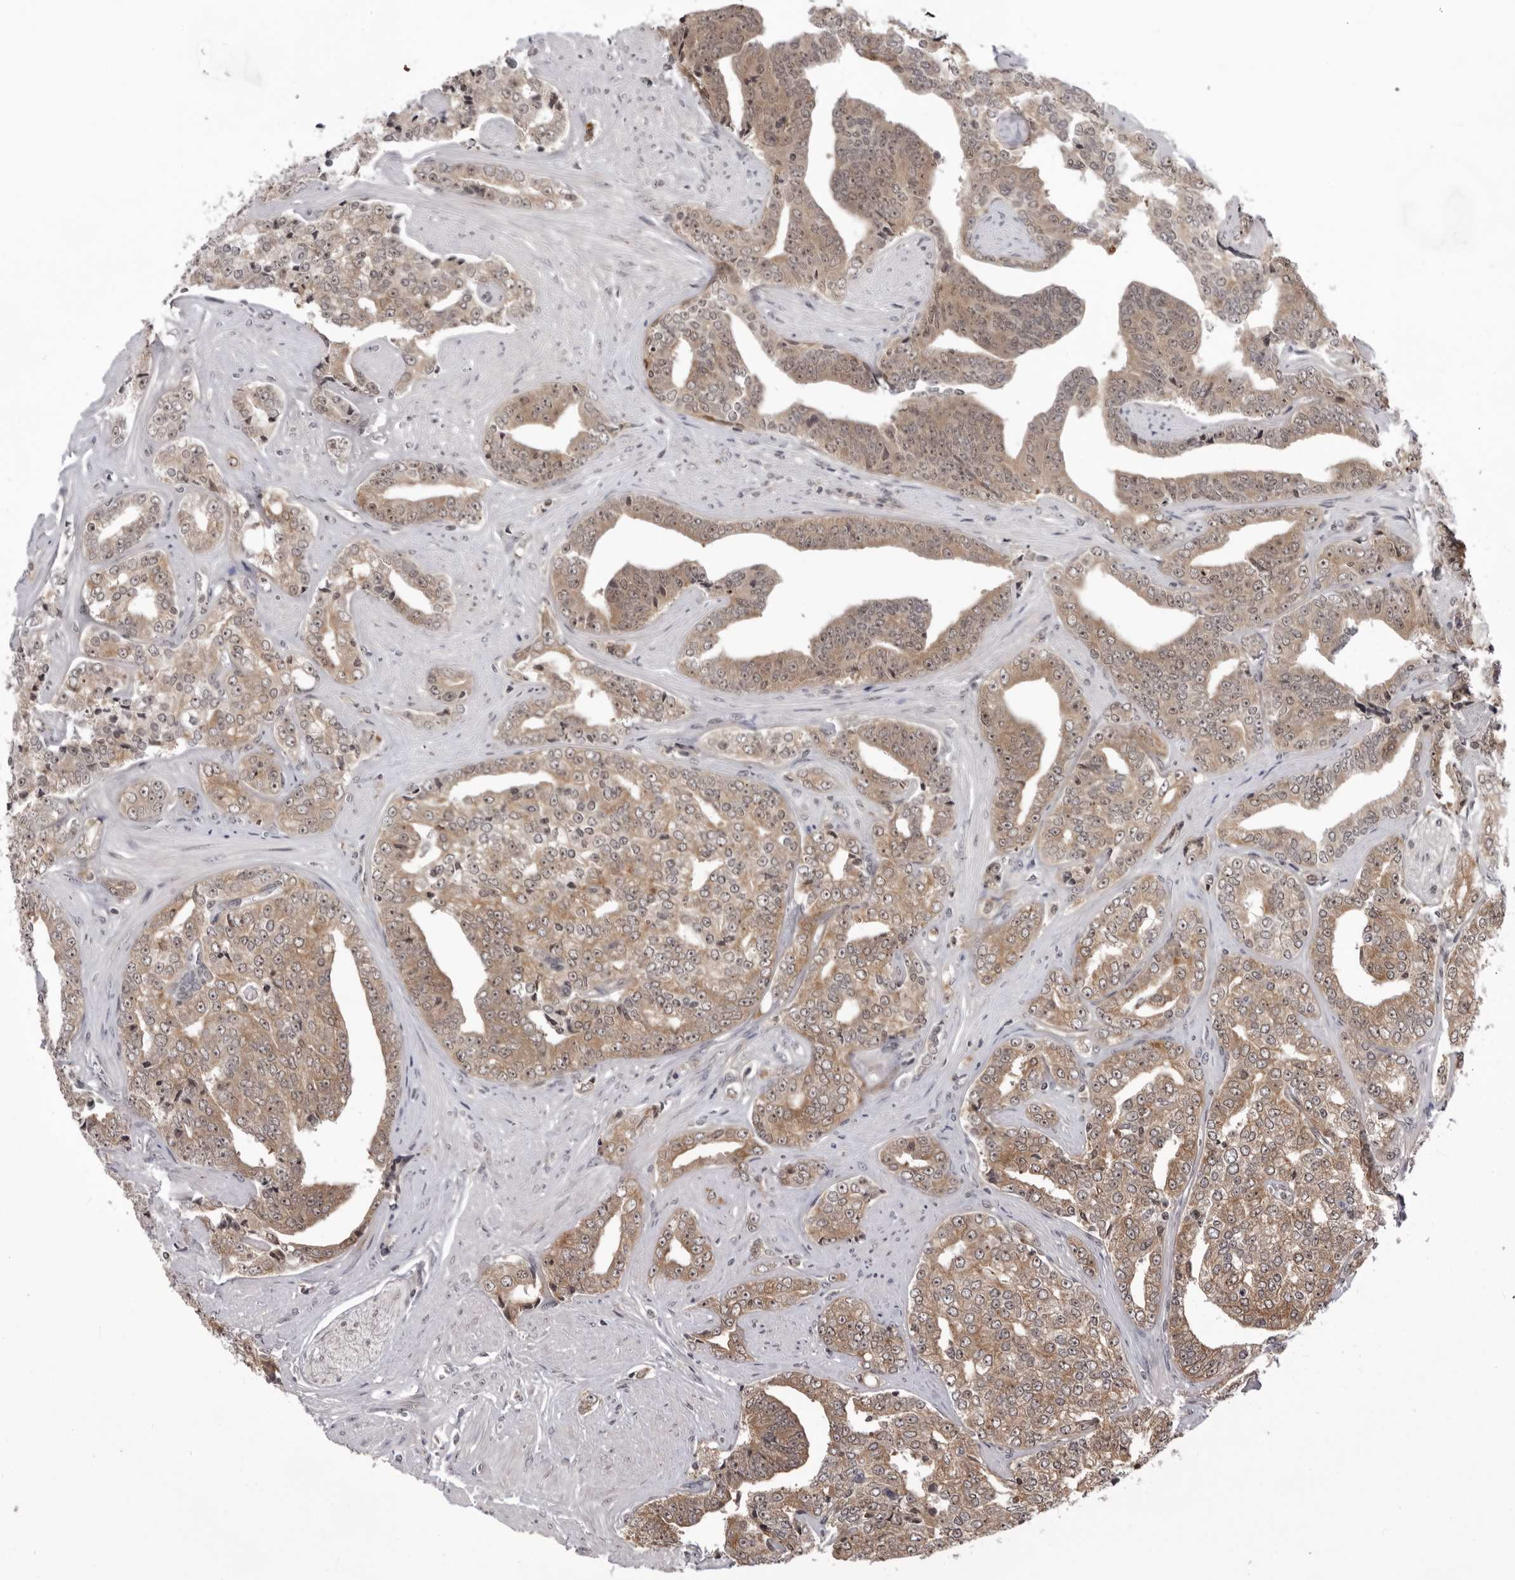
{"staining": {"intensity": "moderate", "quantity": ">75%", "location": "cytoplasmic/membranous,nuclear"}, "tissue": "prostate cancer", "cell_type": "Tumor cells", "image_type": "cancer", "snomed": [{"axis": "morphology", "description": "Adenocarcinoma, High grade"}, {"axis": "topography", "description": "Prostate"}], "caption": "A medium amount of moderate cytoplasmic/membranous and nuclear positivity is appreciated in approximately >75% of tumor cells in high-grade adenocarcinoma (prostate) tissue.", "gene": "EXOSC10", "patient": {"sex": "male", "age": 71}}